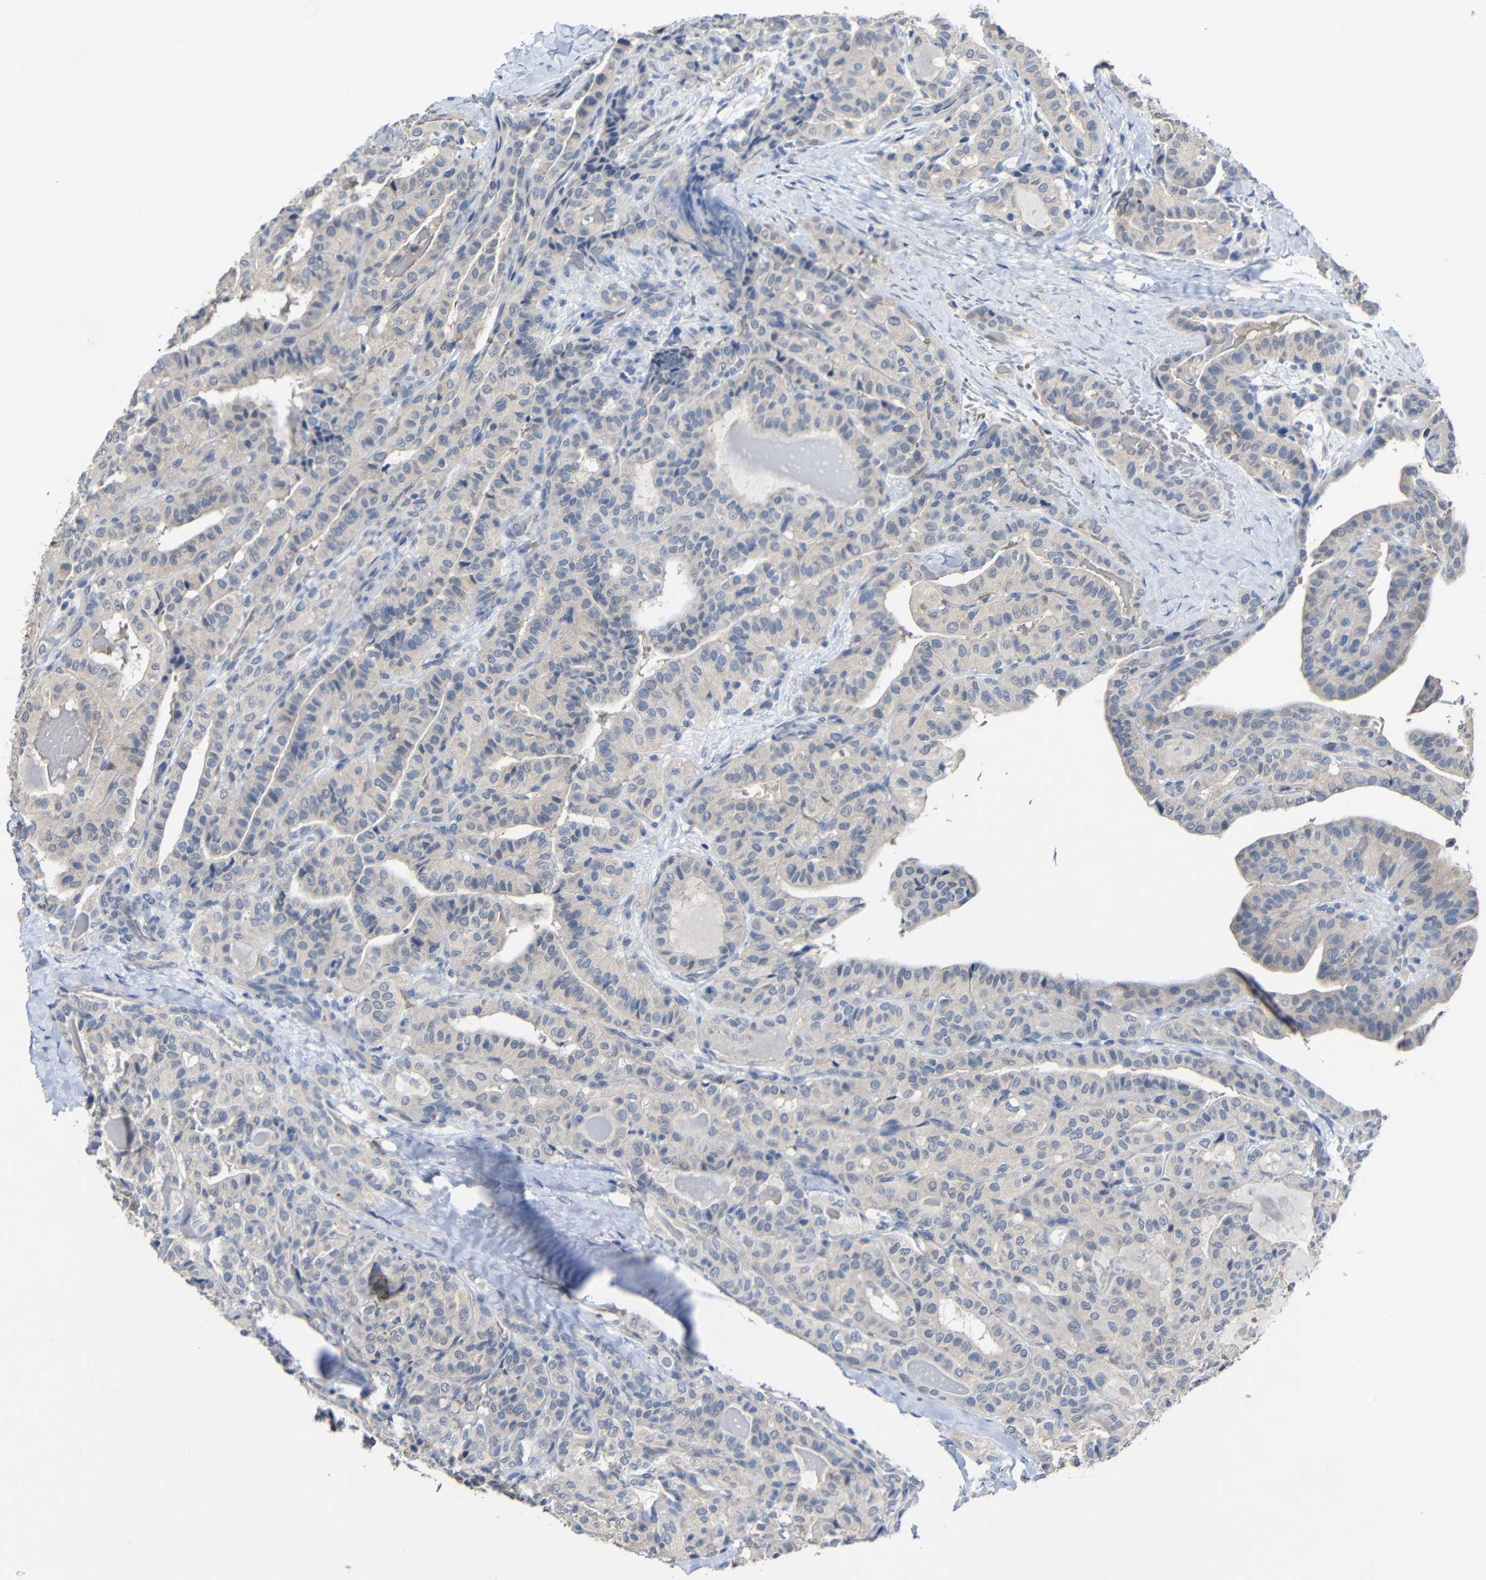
{"staining": {"intensity": "negative", "quantity": "none", "location": "none"}, "tissue": "thyroid cancer", "cell_type": "Tumor cells", "image_type": "cancer", "snomed": [{"axis": "morphology", "description": "Papillary adenocarcinoma, NOS"}, {"axis": "topography", "description": "Thyroid gland"}], "caption": "Immunohistochemistry (IHC) photomicrograph of neoplastic tissue: papillary adenocarcinoma (thyroid) stained with DAB shows no significant protein staining in tumor cells. Nuclei are stained in blue.", "gene": "HNF1A", "patient": {"sex": "male", "age": 77}}